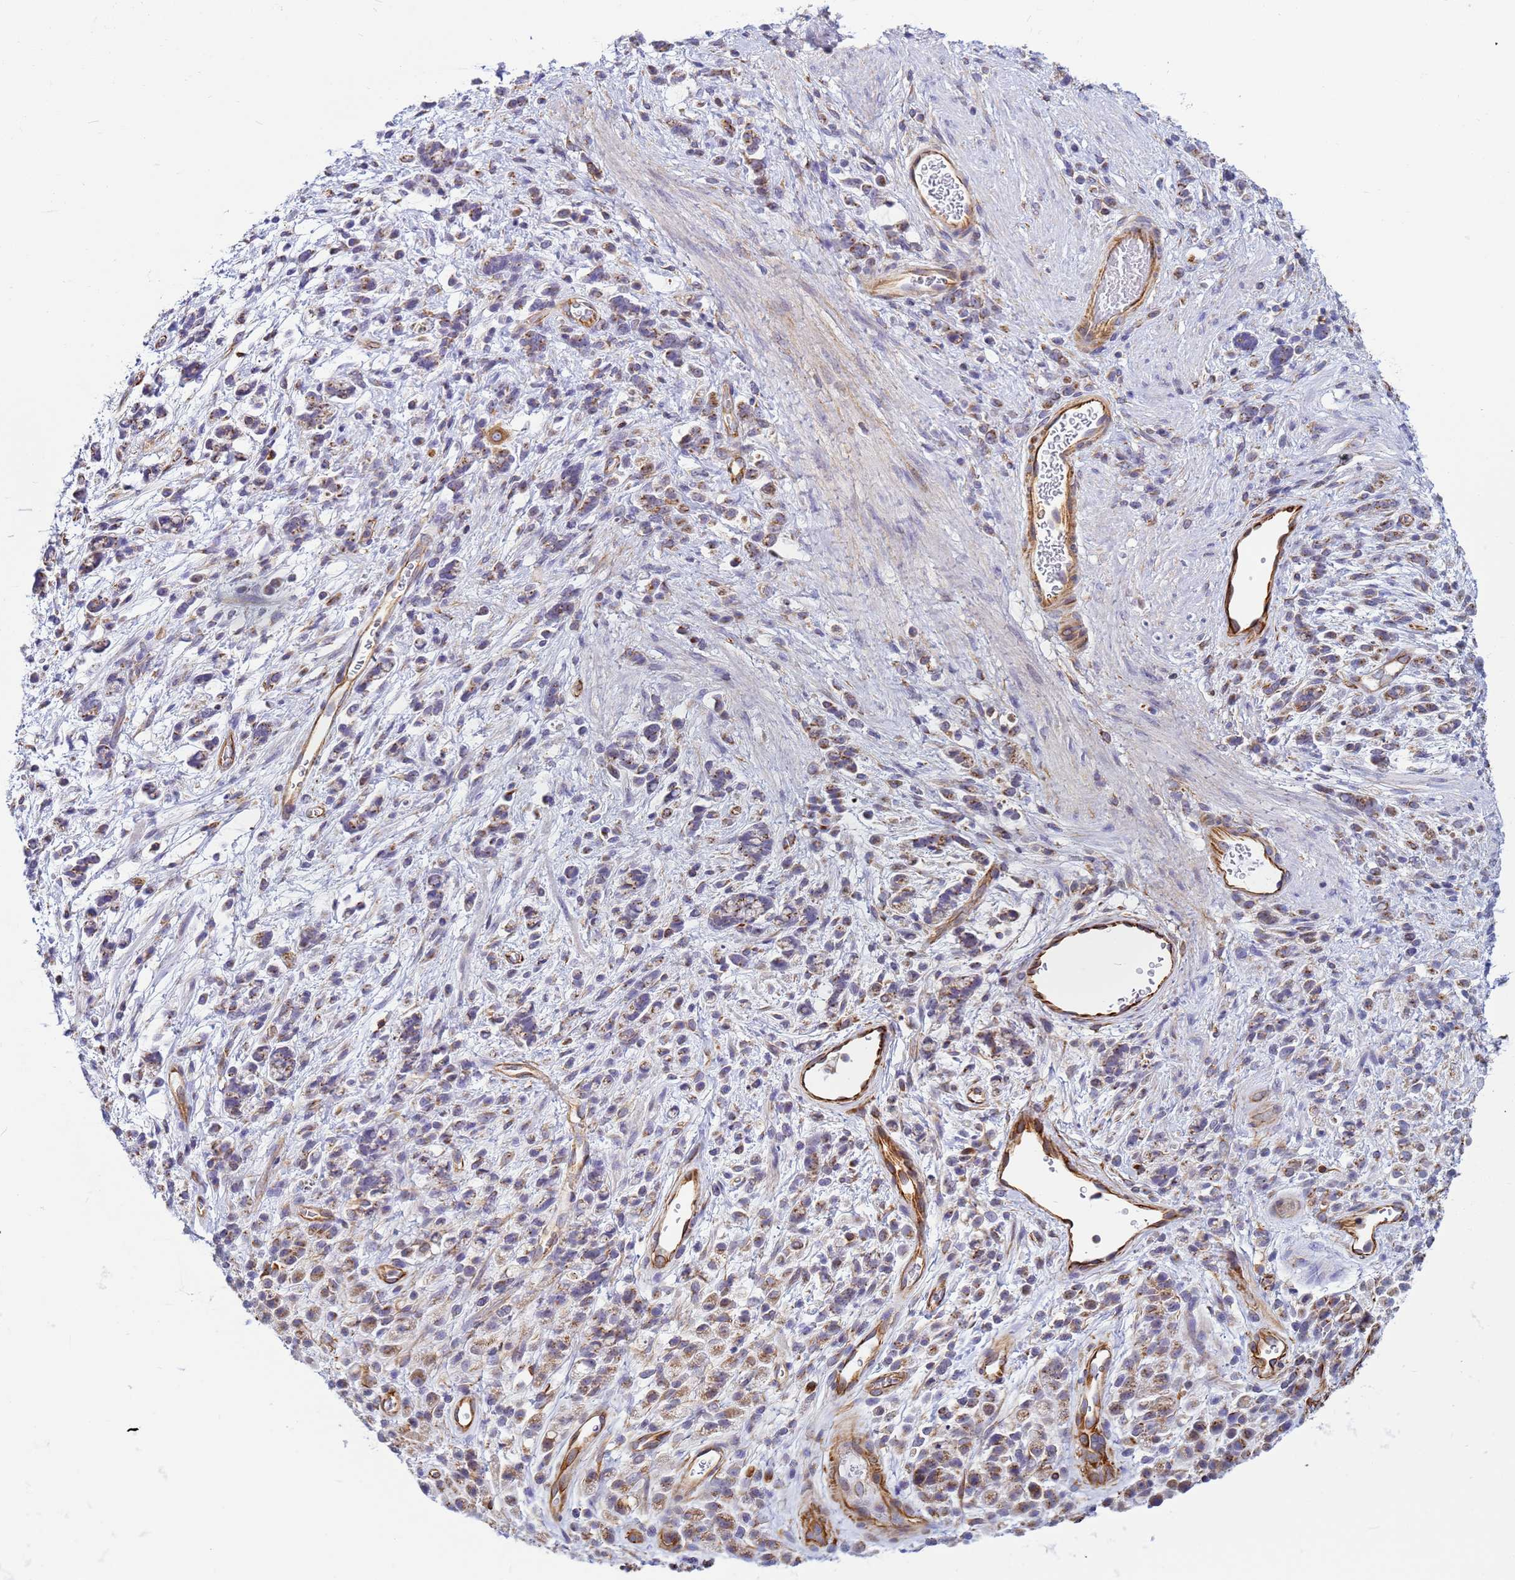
{"staining": {"intensity": "moderate", "quantity": "25%-75%", "location": "cytoplasmic/membranous"}, "tissue": "stomach cancer", "cell_type": "Tumor cells", "image_type": "cancer", "snomed": [{"axis": "morphology", "description": "Adenocarcinoma, NOS"}, {"axis": "topography", "description": "Stomach"}], "caption": "Immunohistochemistry (IHC) micrograph of stomach cancer stained for a protein (brown), which reveals medium levels of moderate cytoplasmic/membranous positivity in approximately 25%-75% of tumor cells.", "gene": "UBXN2B", "patient": {"sex": "female", "age": 60}}